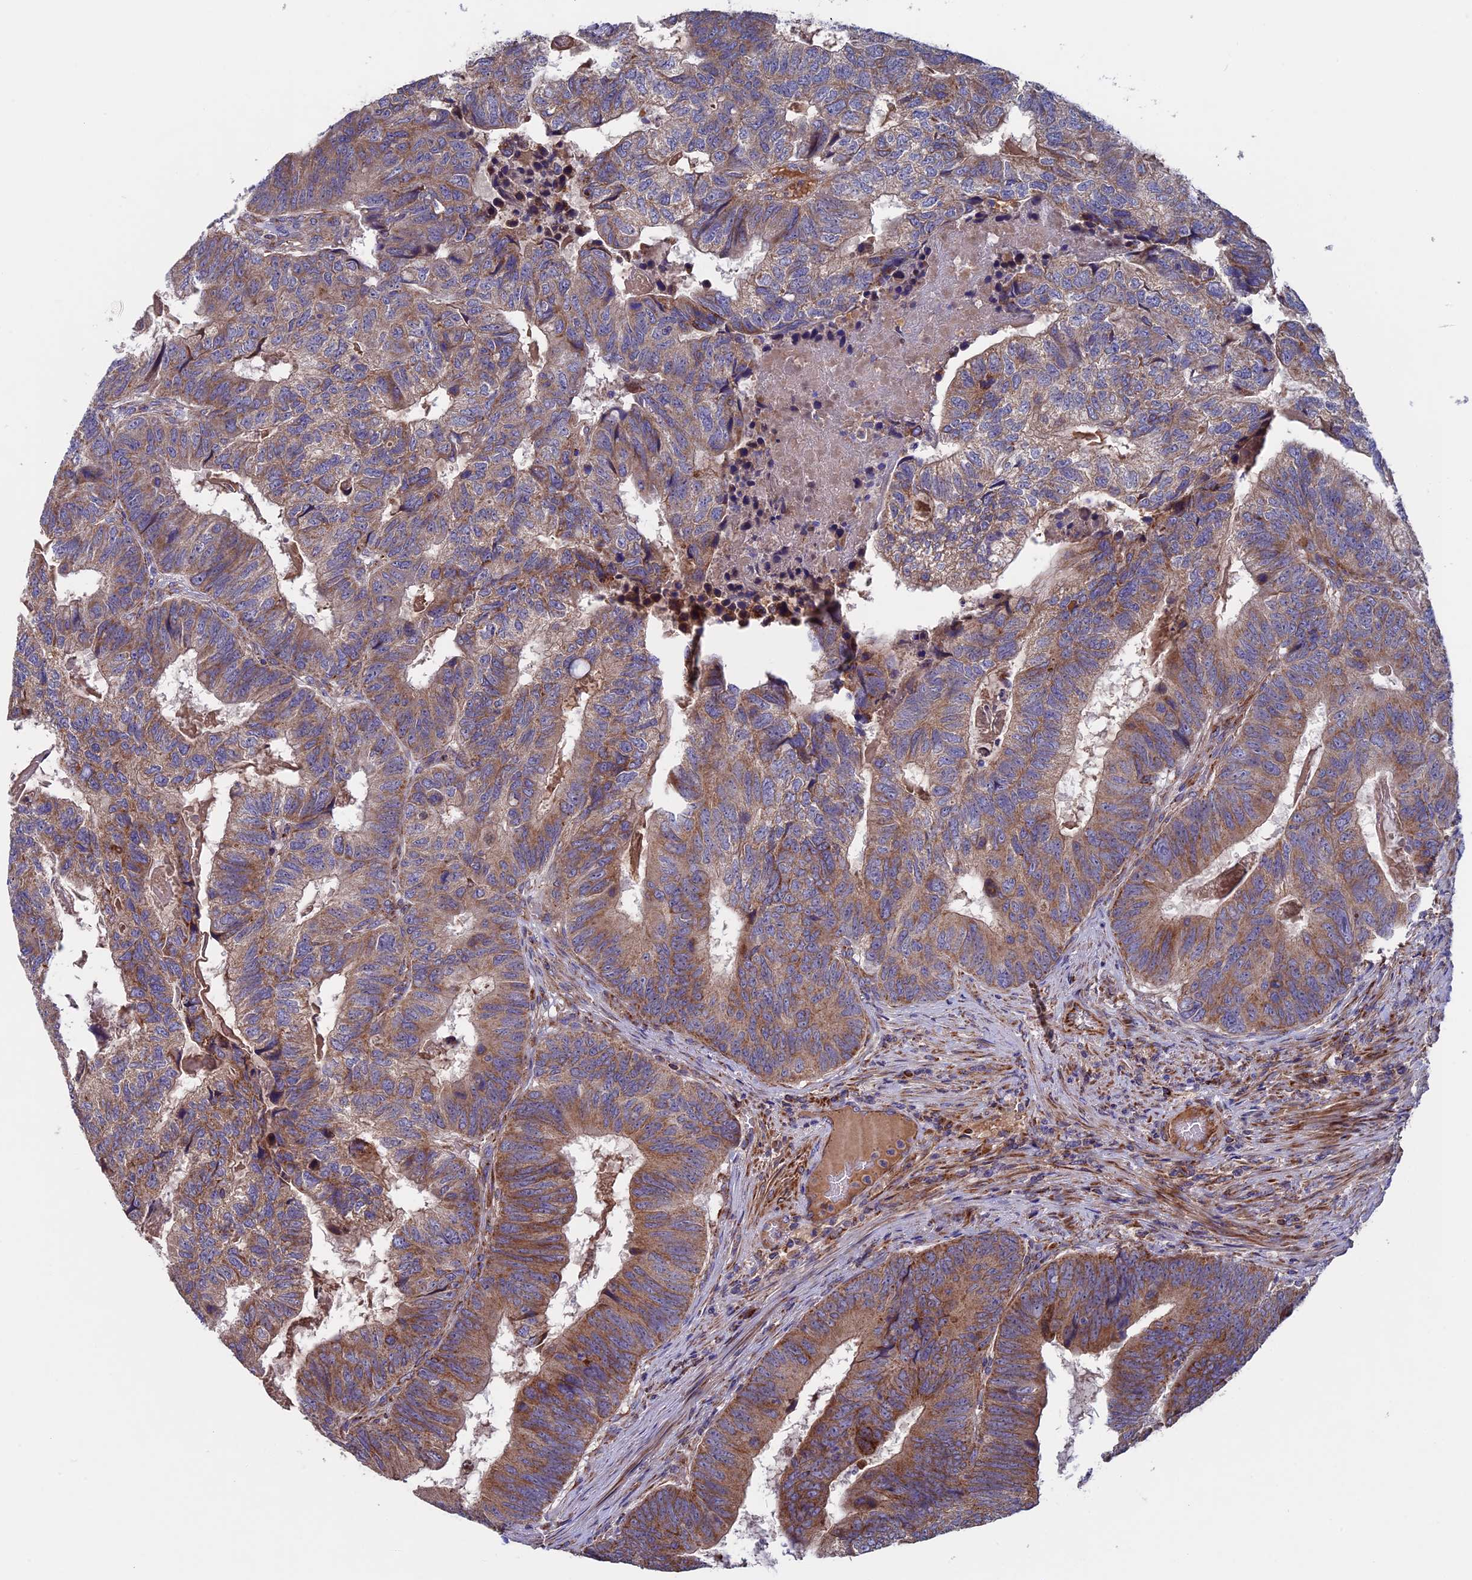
{"staining": {"intensity": "moderate", "quantity": ">75%", "location": "cytoplasmic/membranous"}, "tissue": "colorectal cancer", "cell_type": "Tumor cells", "image_type": "cancer", "snomed": [{"axis": "morphology", "description": "Adenocarcinoma, NOS"}, {"axis": "topography", "description": "Colon"}], "caption": "Immunohistochemical staining of human adenocarcinoma (colorectal) demonstrates medium levels of moderate cytoplasmic/membranous protein staining in about >75% of tumor cells. Nuclei are stained in blue.", "gene": "SLC15A5", "patient": {"sex": "female", "age": 67}}